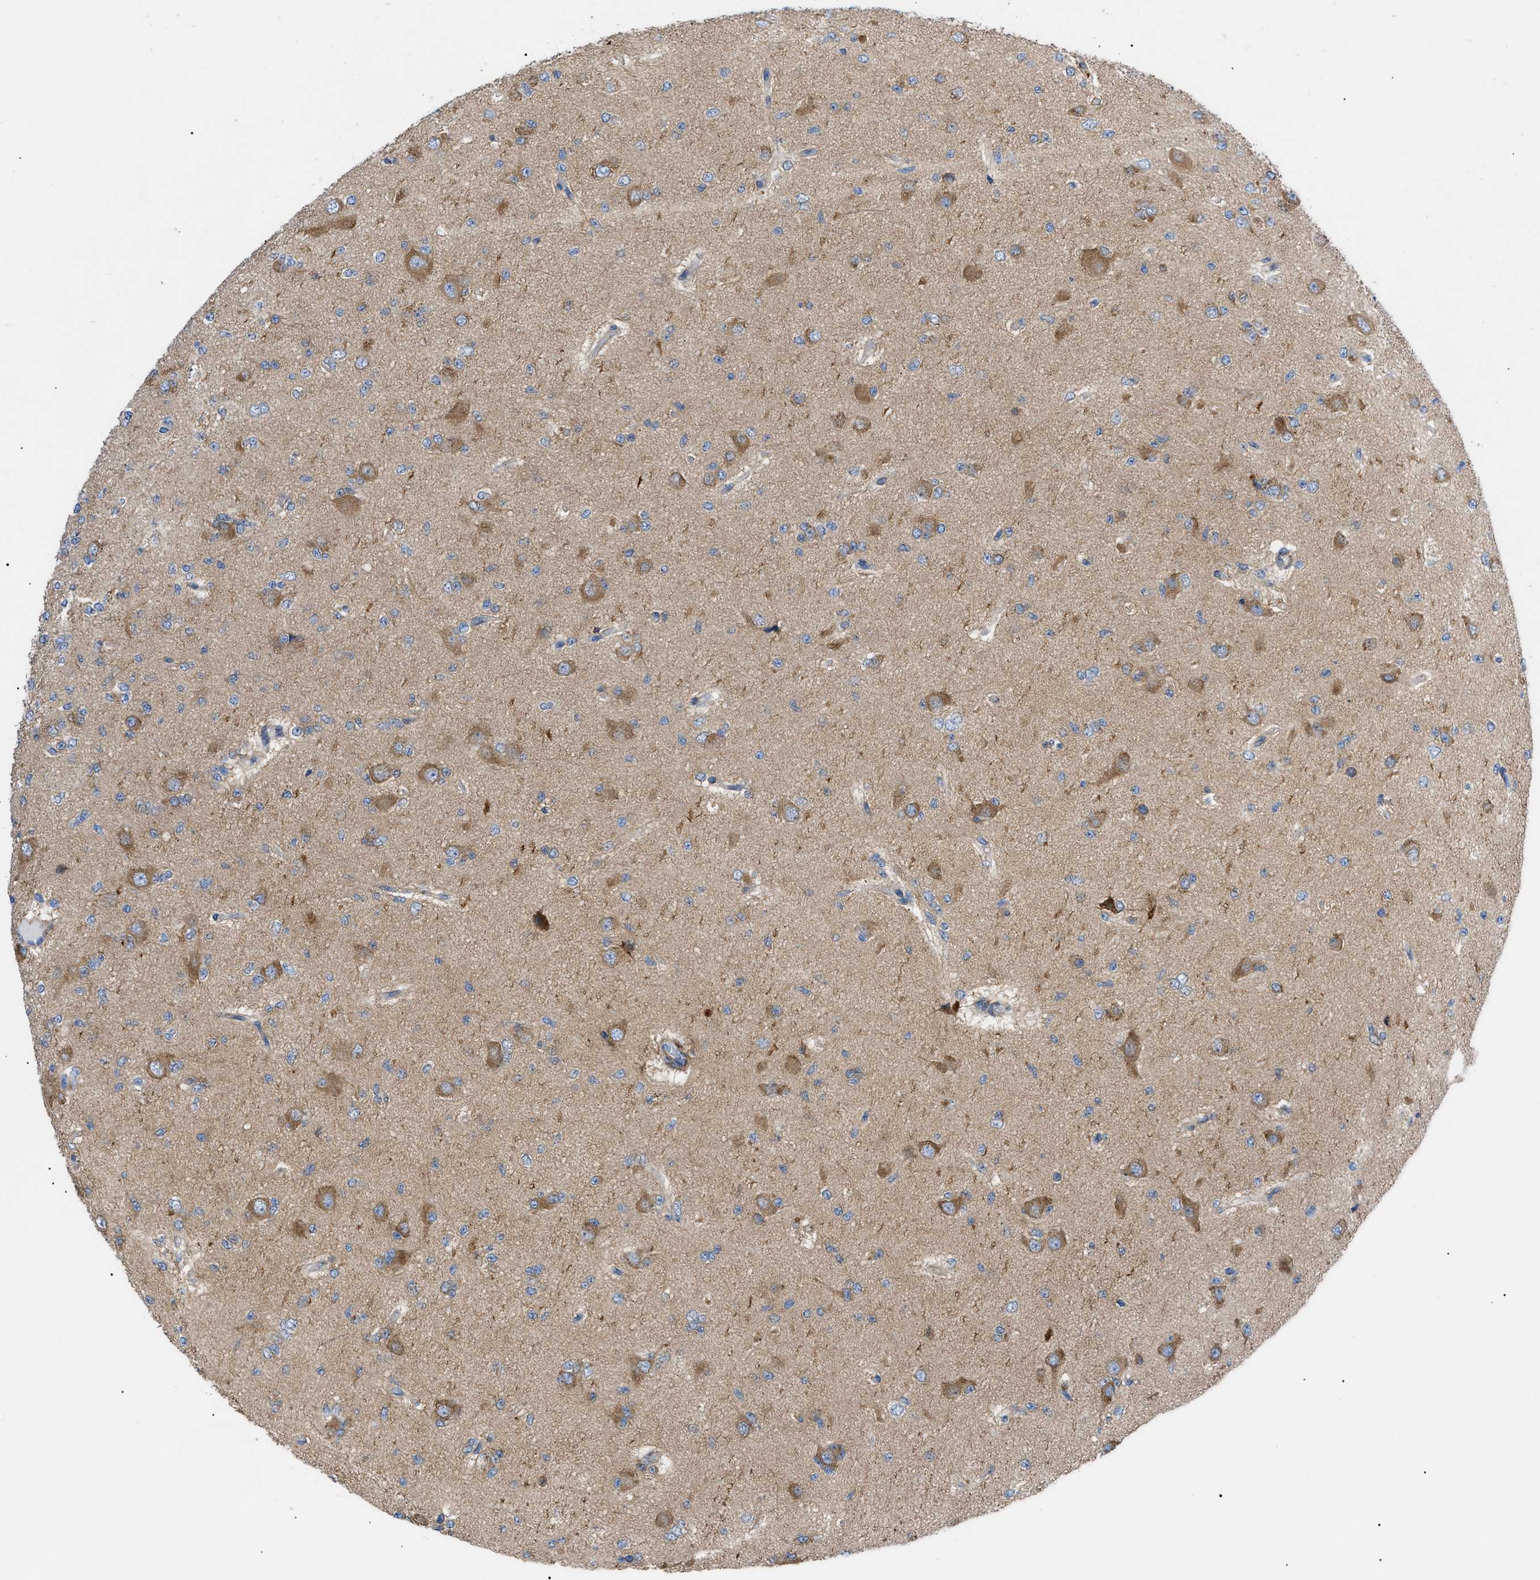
{"staining": {"intensity": "moderate", "quantity": "<25%", "location": "cytoplasmic/membranous"}, "tissue": "glioma", "cell_type": "Tumor cells", "image_type": "cancer", "snomed": [{"axis": "morphology", "description": "Glioma, malignant, Low grade"}, {"axis": "topography", "description": "Brain"}], "caption": "DAB (3,3'-diaminobenzidine) immunohistochemical staining of low-grade glioma (malignant) displays moderate cytoplasmic/membranous protein staining in about <25% of tumor cells.", "gene": "HSPB8", "patient": {"sex": "male", "age": 38}}